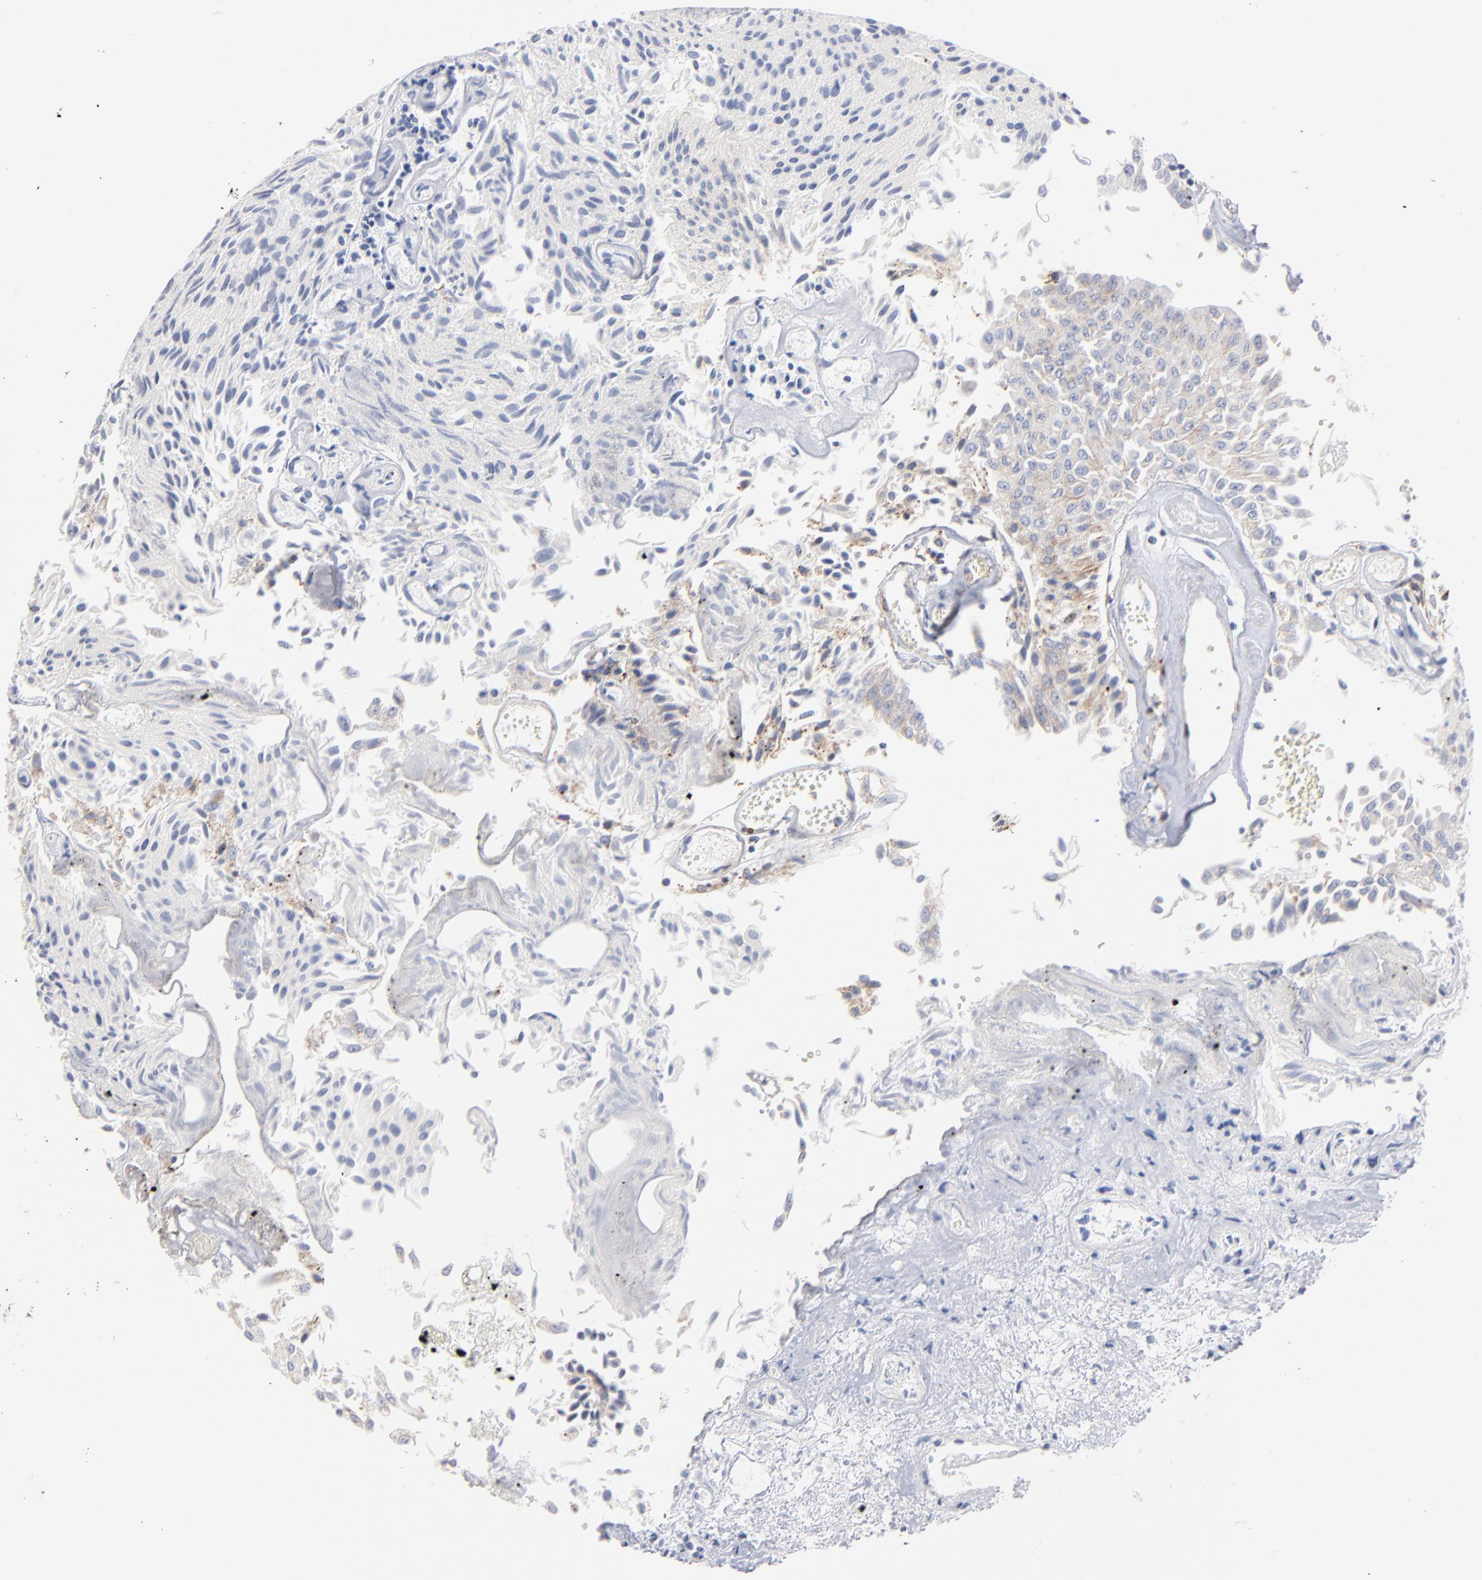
{"staining": {"intensity": "weak", "quantity": "25%-75%", "location": "cytoplasmic/membranous"}, "tissue": "urothelial cancer", "cell_type": "Tumor cells", "image_type": "cancer", "snomed": [{"axis": "morphology", "description": "Urothelial carcinoma, Low grade"}, {"axis": "topography", "description": "Urinary bladder"}], "caption": "This photomicrograph demonstrates immunohistochemistry (IHC) staining of urothelial cancer, with low weak cytoplasmic/membranous expression in approximately 25%-75% of tumor cells.", "gene": "SEPTIN6", "patient": {"sex": "male", "age": 86}}